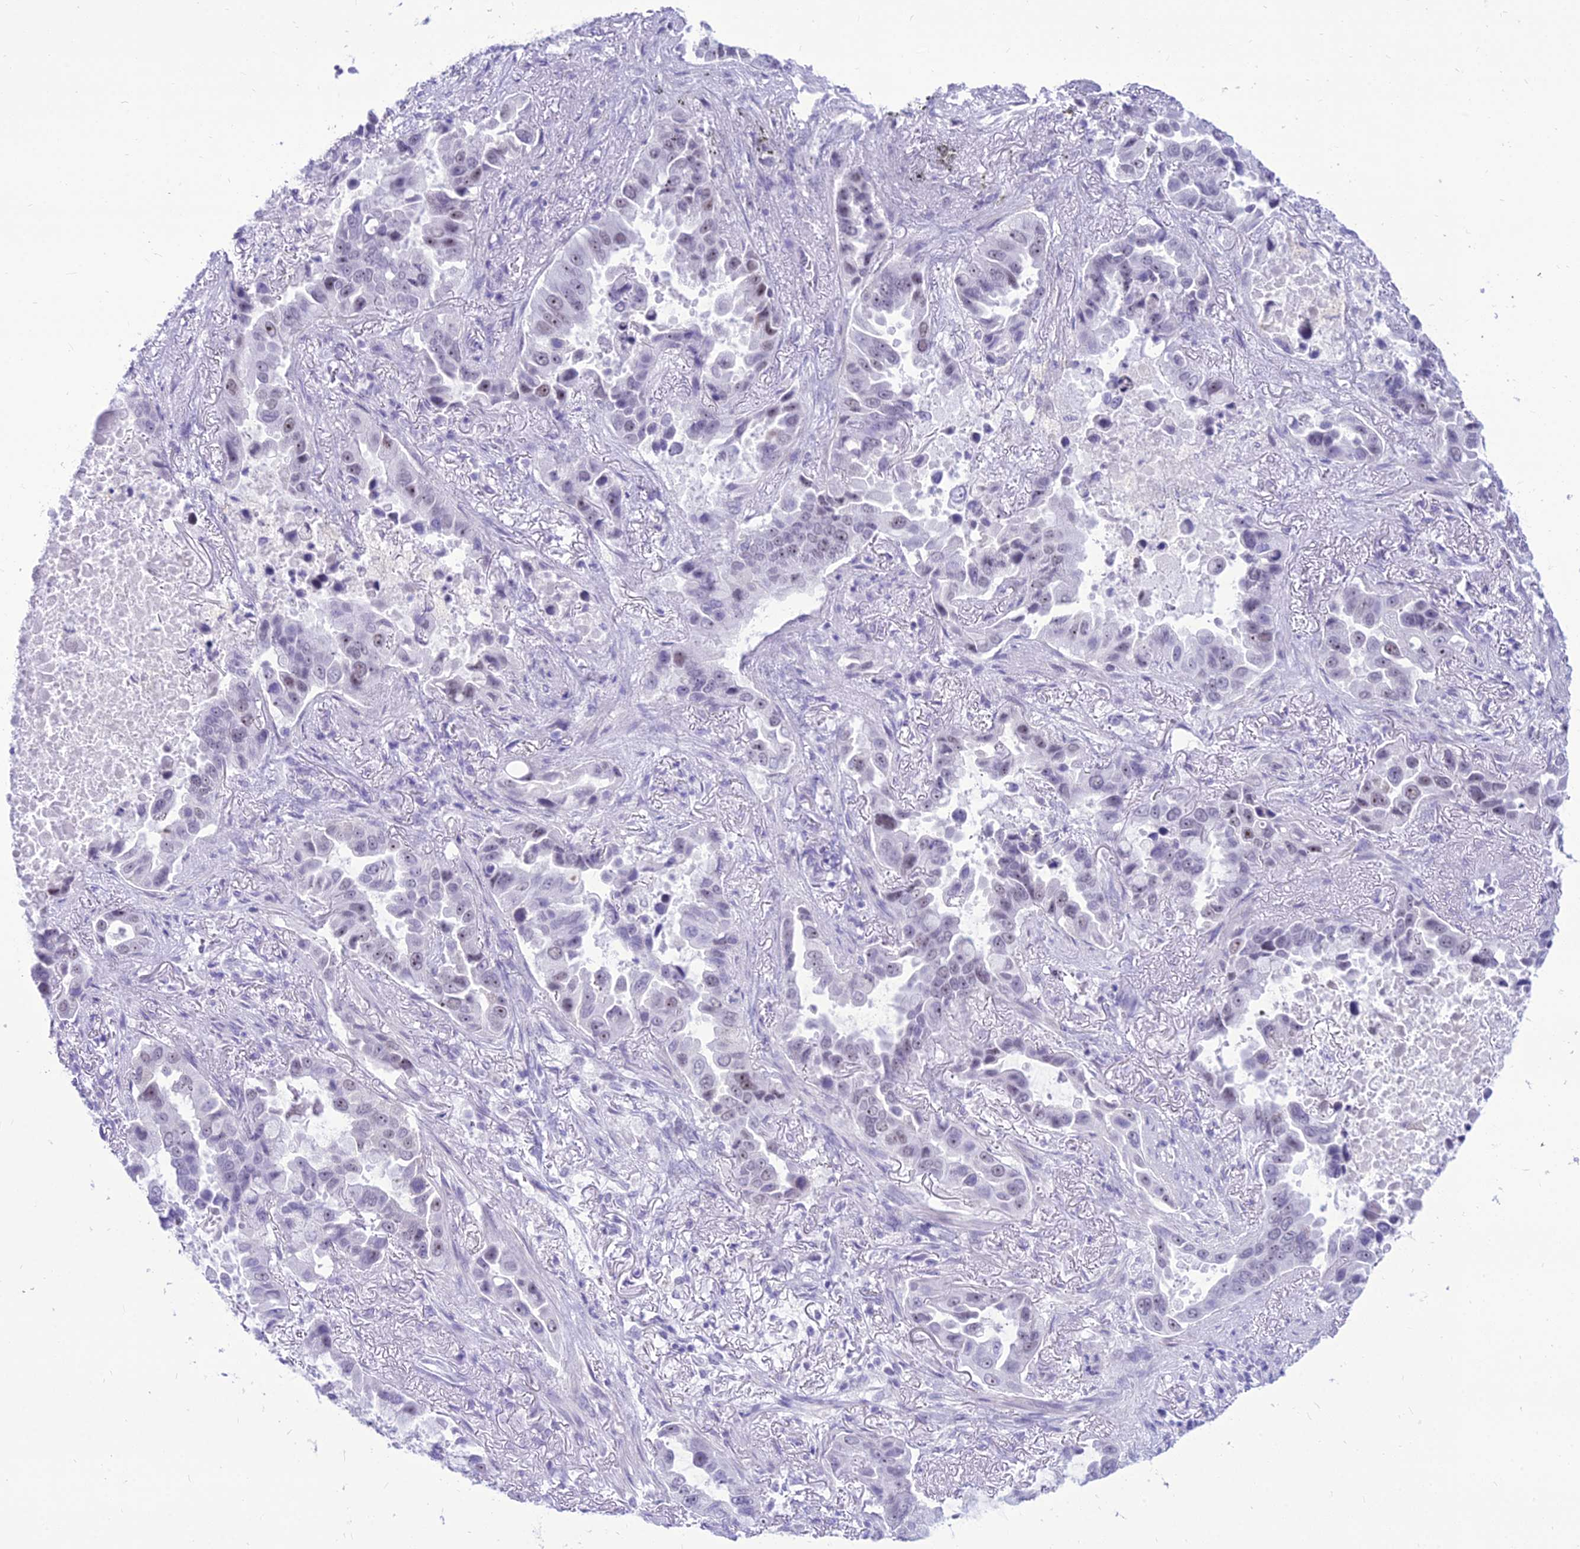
{"staining": {"intensity": "weak", "quantity": "<25%", "location": "nuclear"}, "tissue": "lung cancer", "cell_type": "Tumor cells", "image_type": "cancer", "snomed": [{"axis": "morphology", "description": "Adenocarcinoma, NOS"}, {"axis": "topography", "description": "Lung"}], "caption": "High power microscopy micrograph of an IHC histopathology image of lung cancer, revealing no significant positivity in tumor cells. Nuclei are stained in blue.", "gene": "DHX40", "patient": {"sex": "male", "age": 64}}